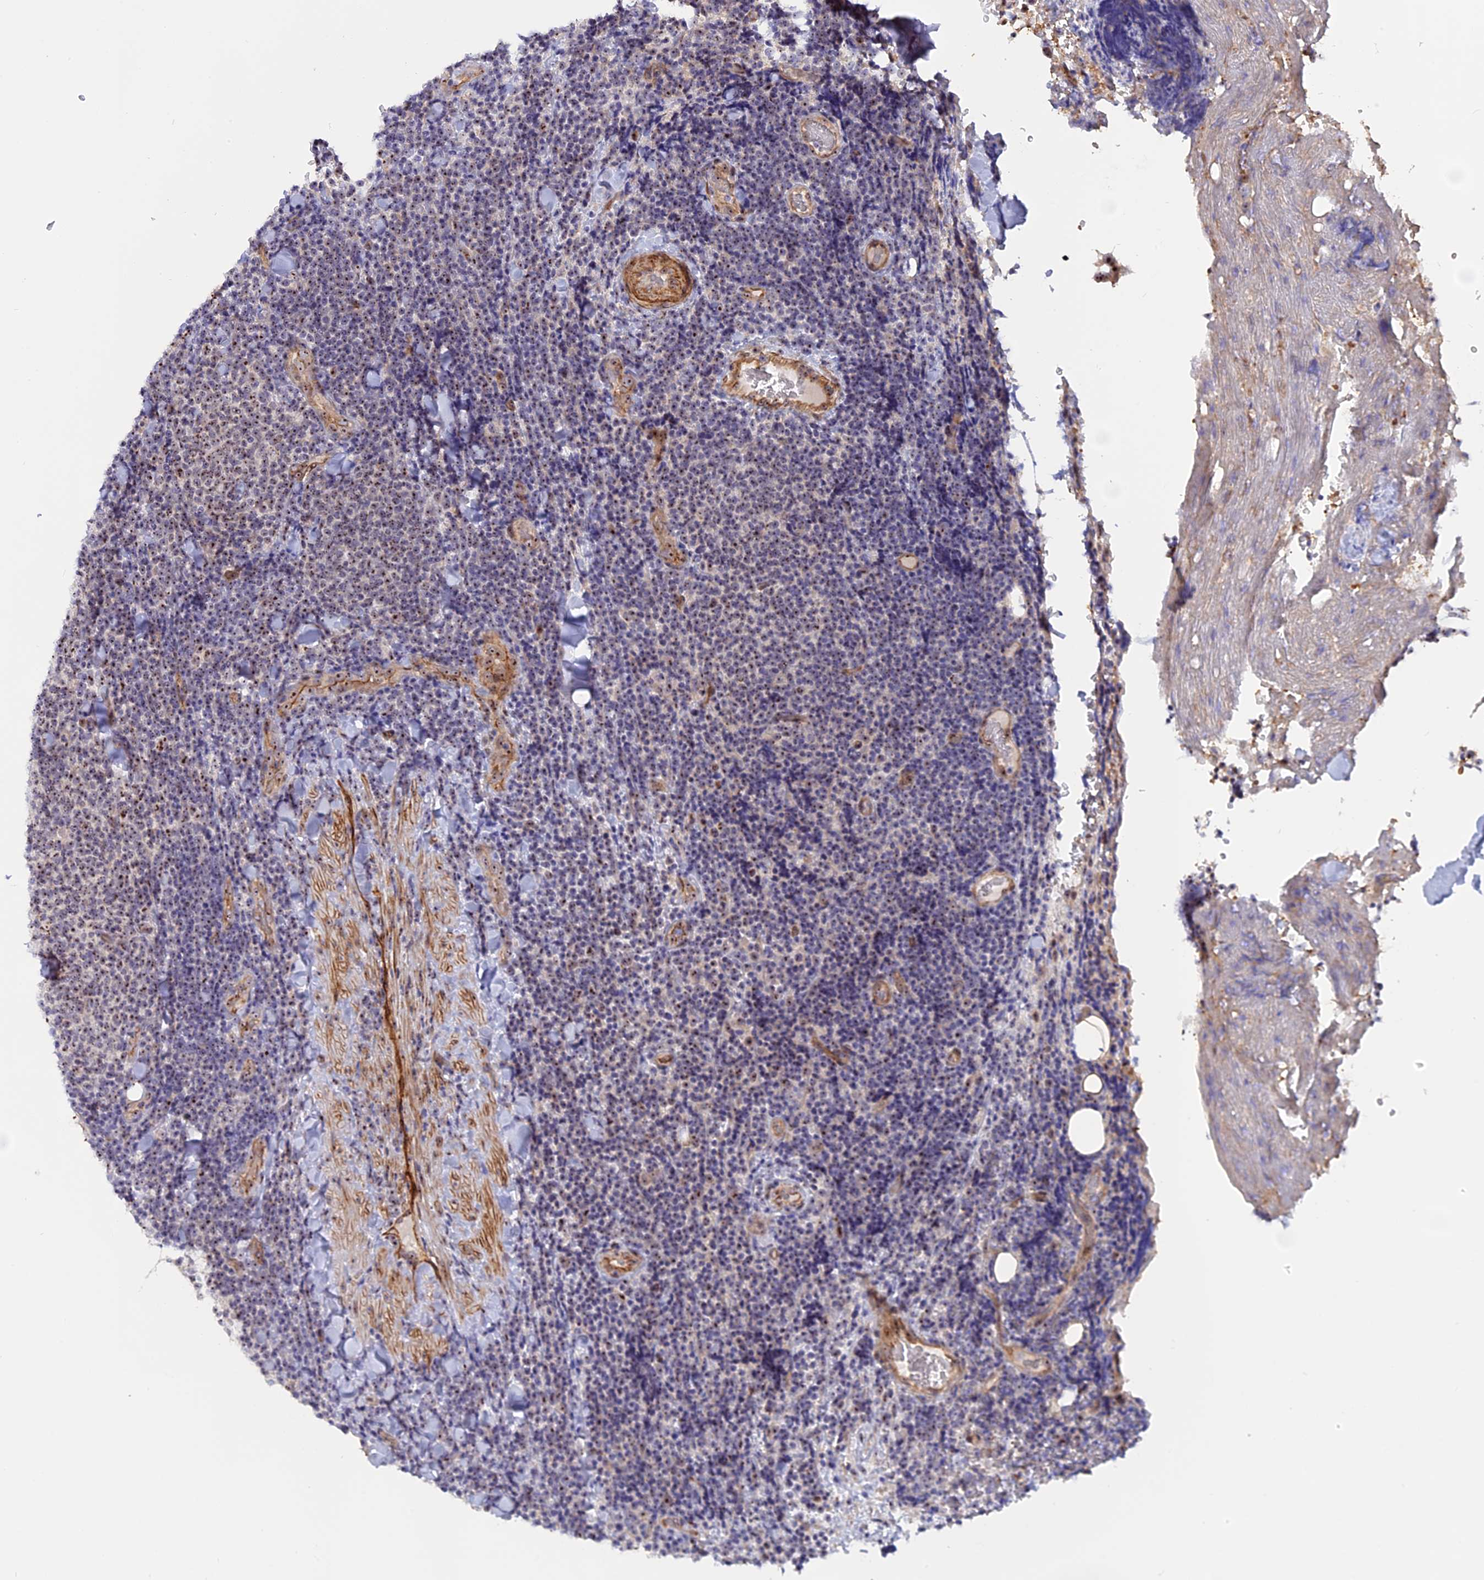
{"staining": {"intensity": "weak", "quantity": "25%-75%", "location": "nuclear"}, "tissue": "lymphoma", "cell_type": "Tumor cells", "image_type": "cancer", "snomed": [{"axis": "morphology", "description": "Malignant lymphoma, non-Hodgkin's type, Low grade"}, {"axis": "topography", "description": "Lymph node"}], "caption": "Immunohistochemistry (IHC) (DAB) staining of lymphoma displays weak nuclear protein staining in about 25%-75% of tumor cells. The staining was performed using DAB to visualize the protein expression in brown, while the nuclei were stained in blue with hematoxylin (Magnification: 20x).", "gene": "DBNDD1", "patient": {"sex": "male", "age": 66}}